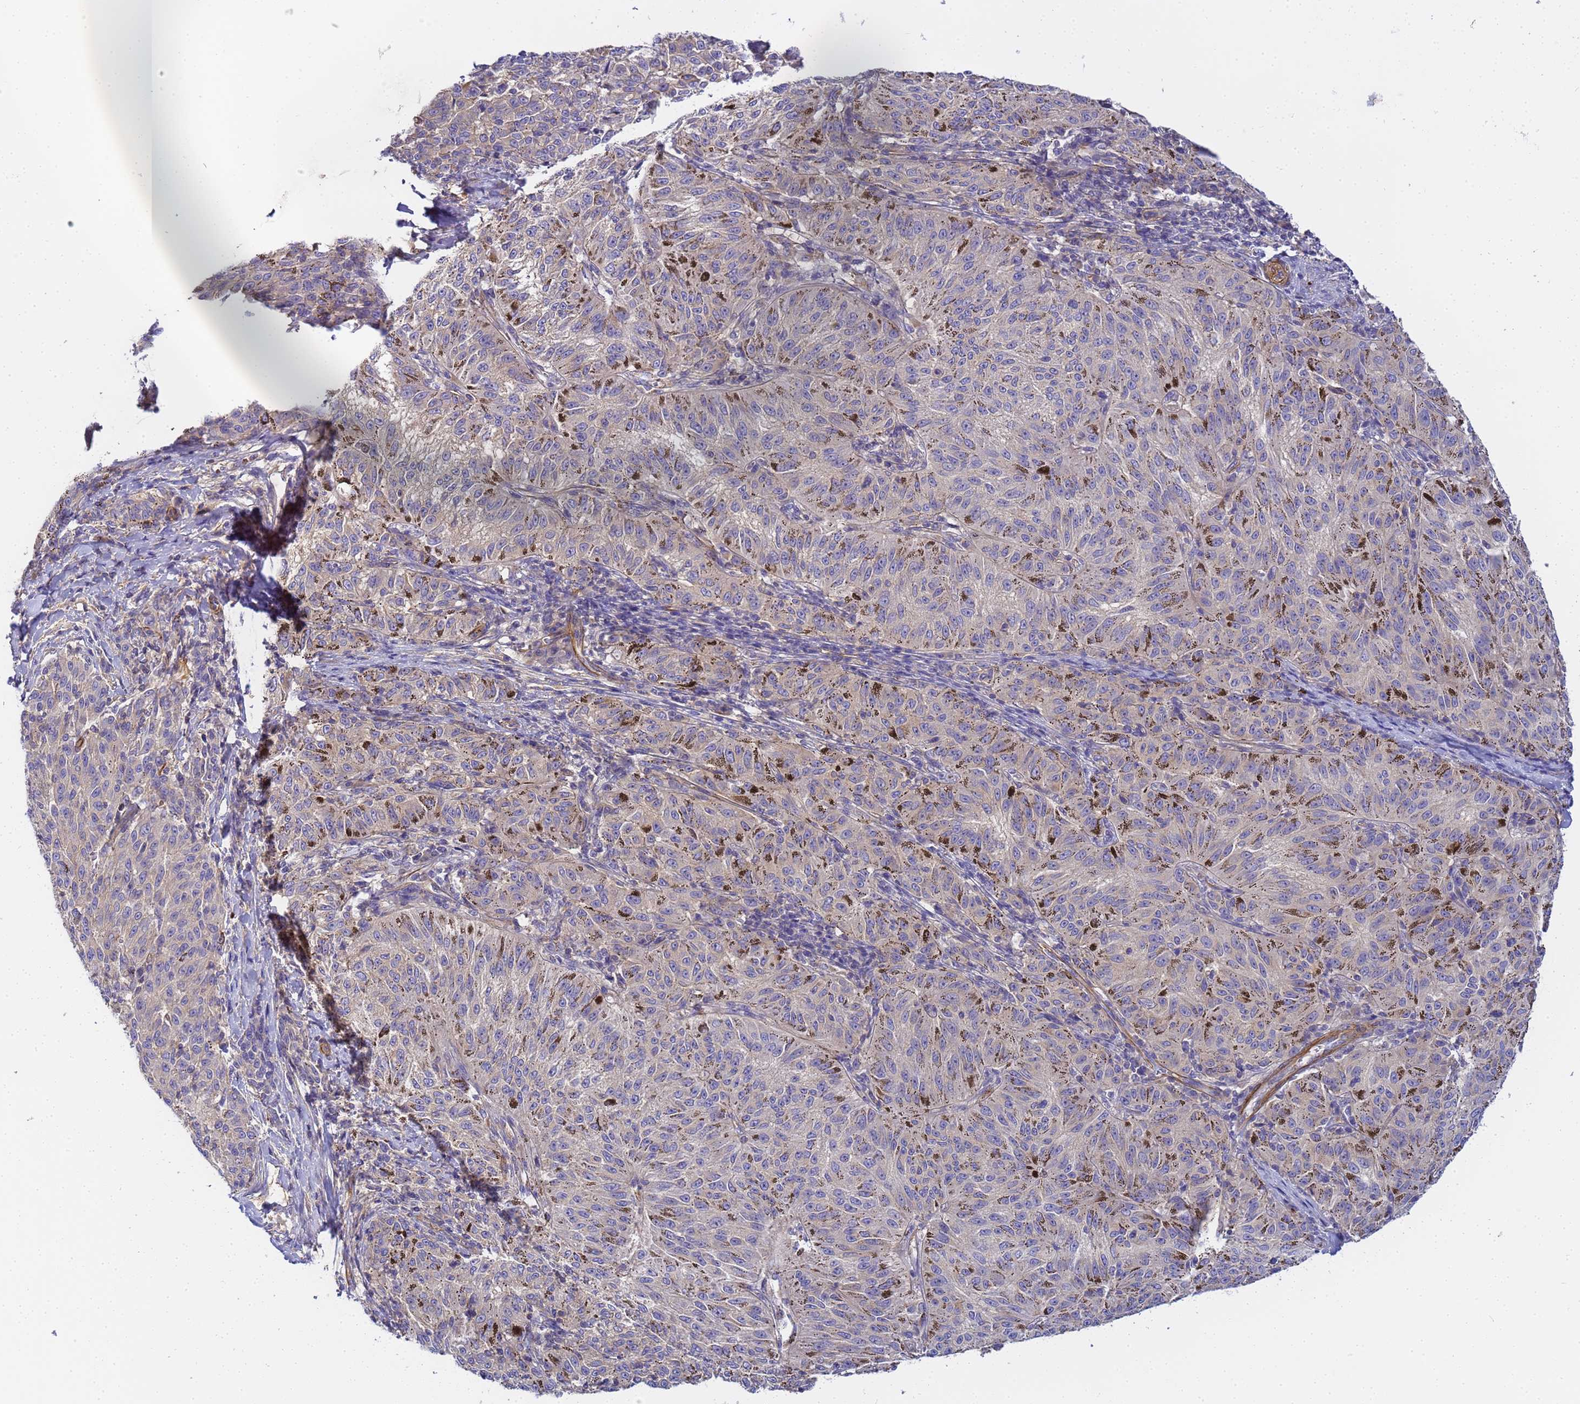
{"staining": {"intensity": "negative", "quantity": "none", "location": "none"}, "tissue": "melanoma", "cell_type": "Tumor cells", "image_type": "cancer", "snomed": [{"axis": "morphology", "description": "Malignant melanoma, NOS"}, {"axis": "topography", "description": "Skin"}], "caption": "This is an immunohistochemistry photomicrograph of melanoma. There is no positivity in tumor cells.", "gene": "MYL12A", "patient": {"sex": "female", "age": 72}}